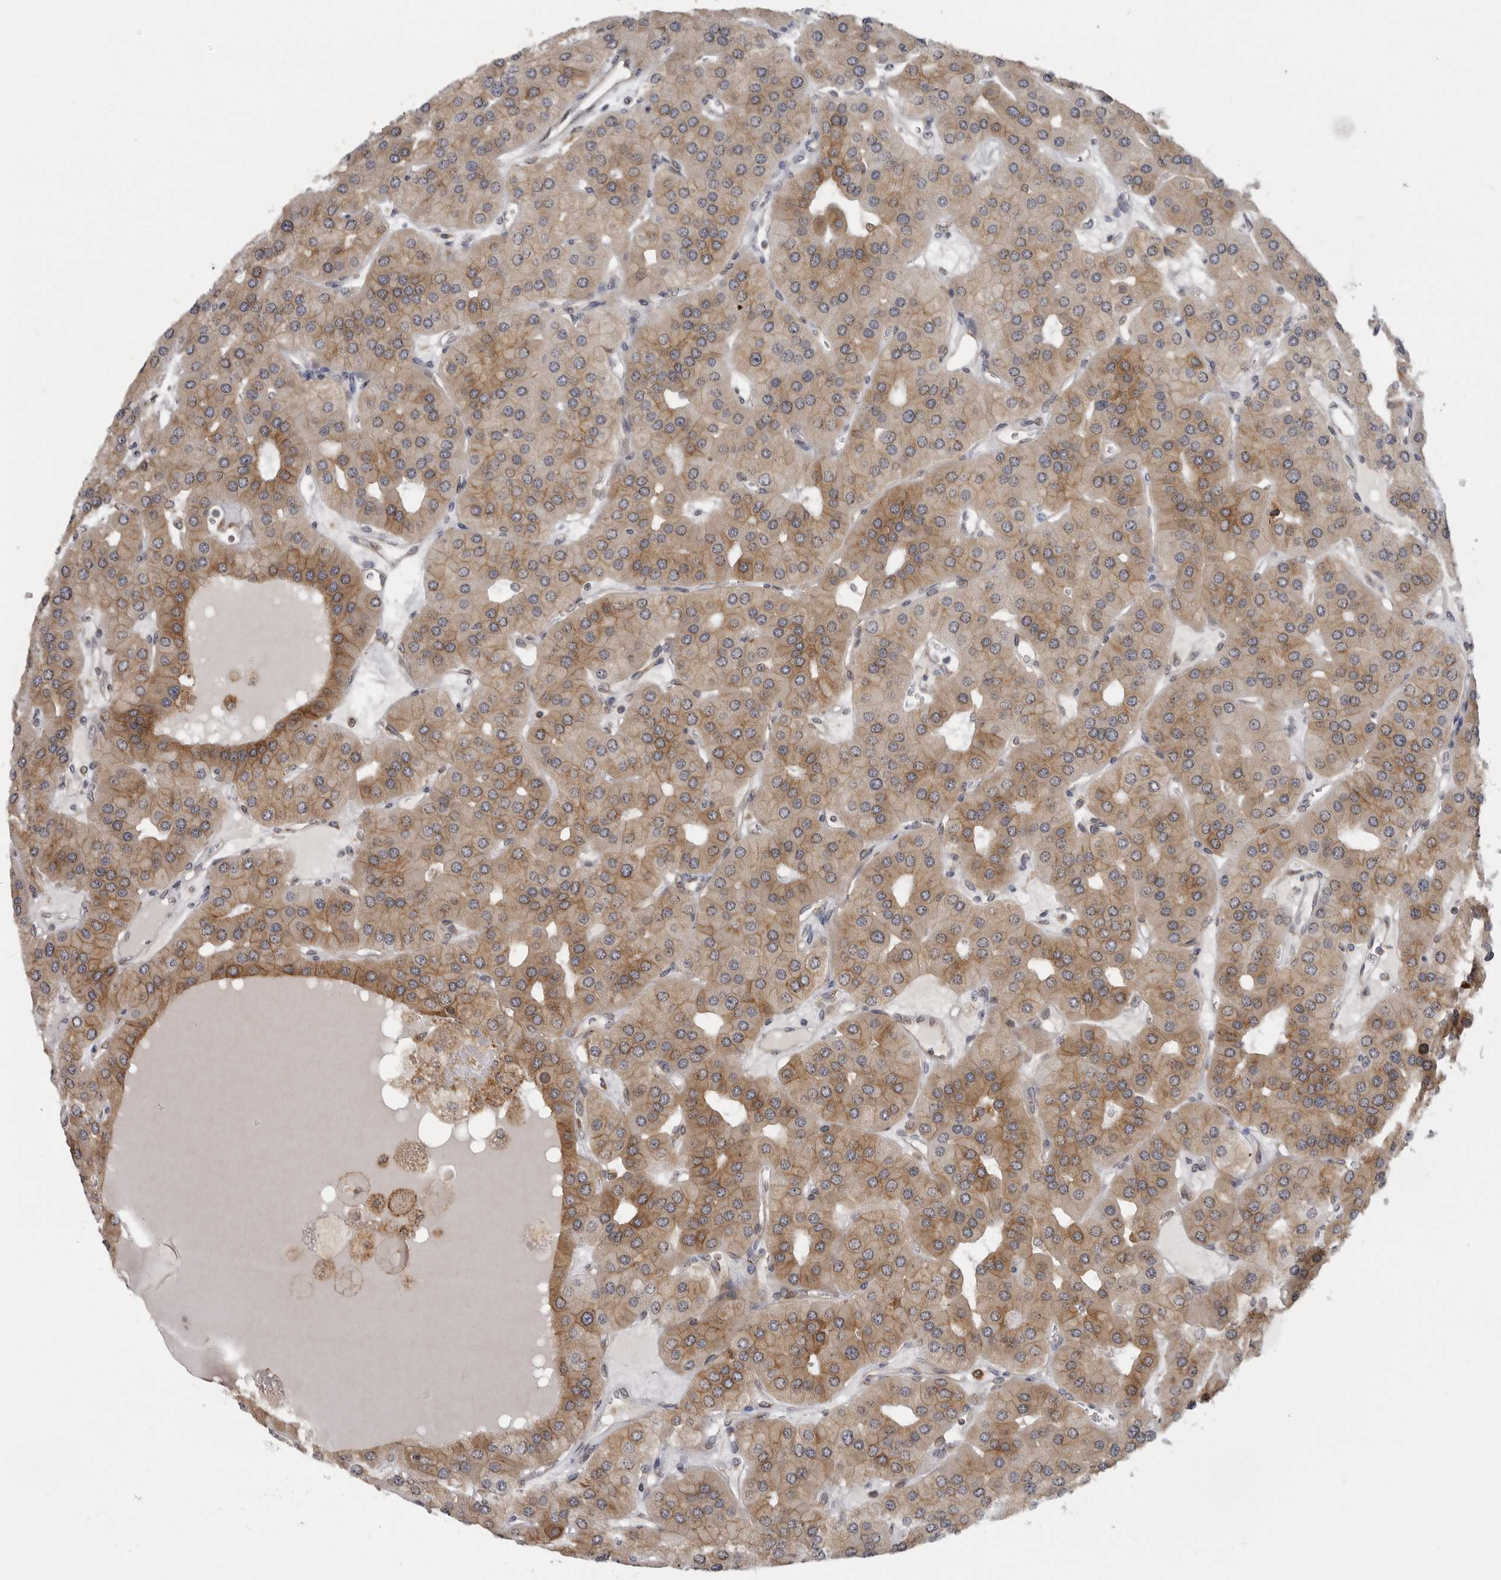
{"staining": {"intensity": "moderate", "quantity": ">75%", "location": "cytoplasmic/membranous"}, "tissue": "parathyroid gland", "cell_type": "Glandular cells", "image_type": "normal", "snomed": [{"axis": "morphology", "description": "Normal tissue, NOS"}, {"axis": "morphology", "description": "Adenoma, NOS"}, {"axis": "topography", "description": "Parathyroid gland"}], "caption": "A micrograph of human parathyroid gland stained for a protein displays moderate cytoplasmic/membranous brown staining in glandular cells.", "gene": "ALPK2", "patient": {"sex": "female", "age": 86}}